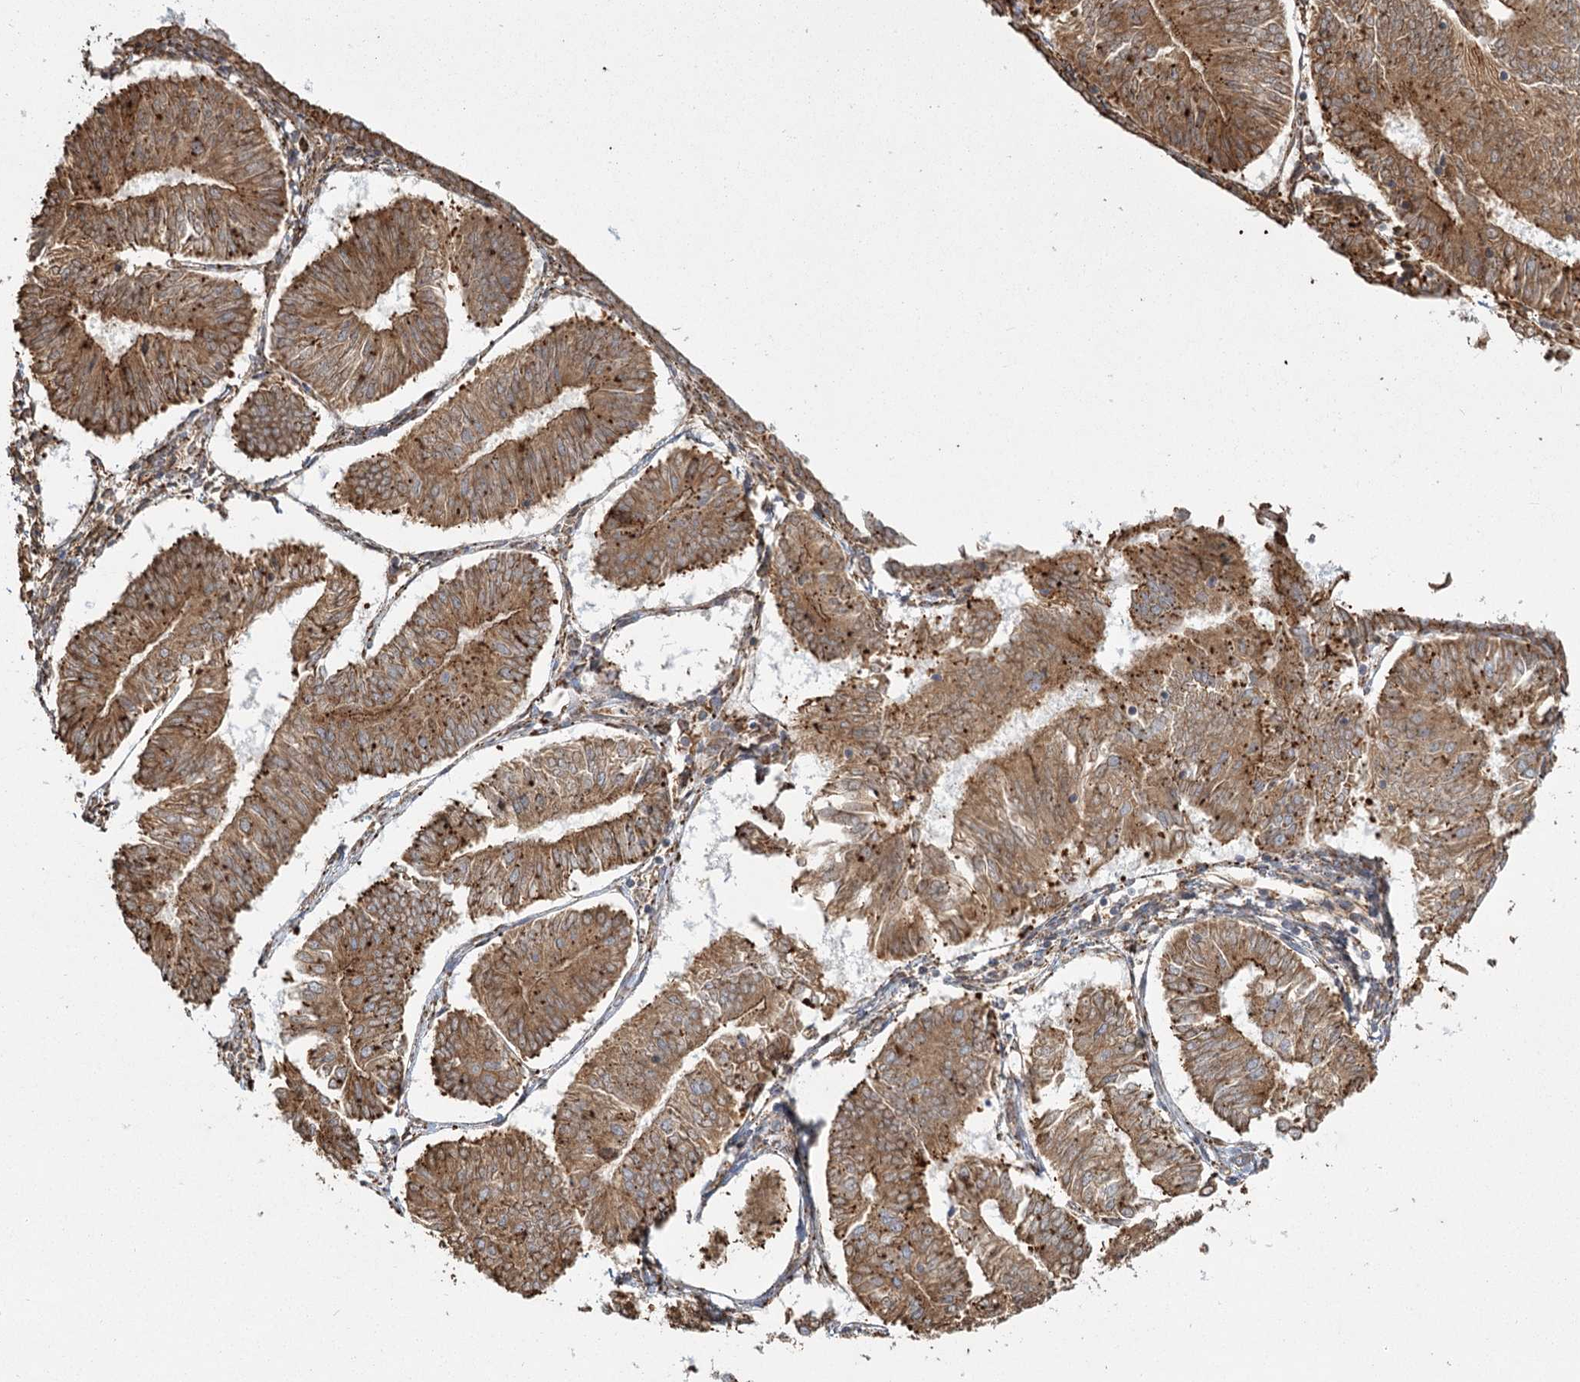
{"staining": {"intensity": "moderate", "quantity": ">75%", "location": "cytoplasmic/membranous"}, "tissue": "endometrial cancer", "cell_type": "Tumor cells", "image_type": "cancer", "snomed": [{"axis": "morphology", "description": "Adenocarcinoma, NOS"}, {"axis": "topography", "description": "Endometrium"}], "caption": "Human adenocarcinoma (endometrial) stained with a protein marker shows moderate staining in tumor cells.", "gene": "FAM13A", "patient": {"sex": "female", "age": 58}}